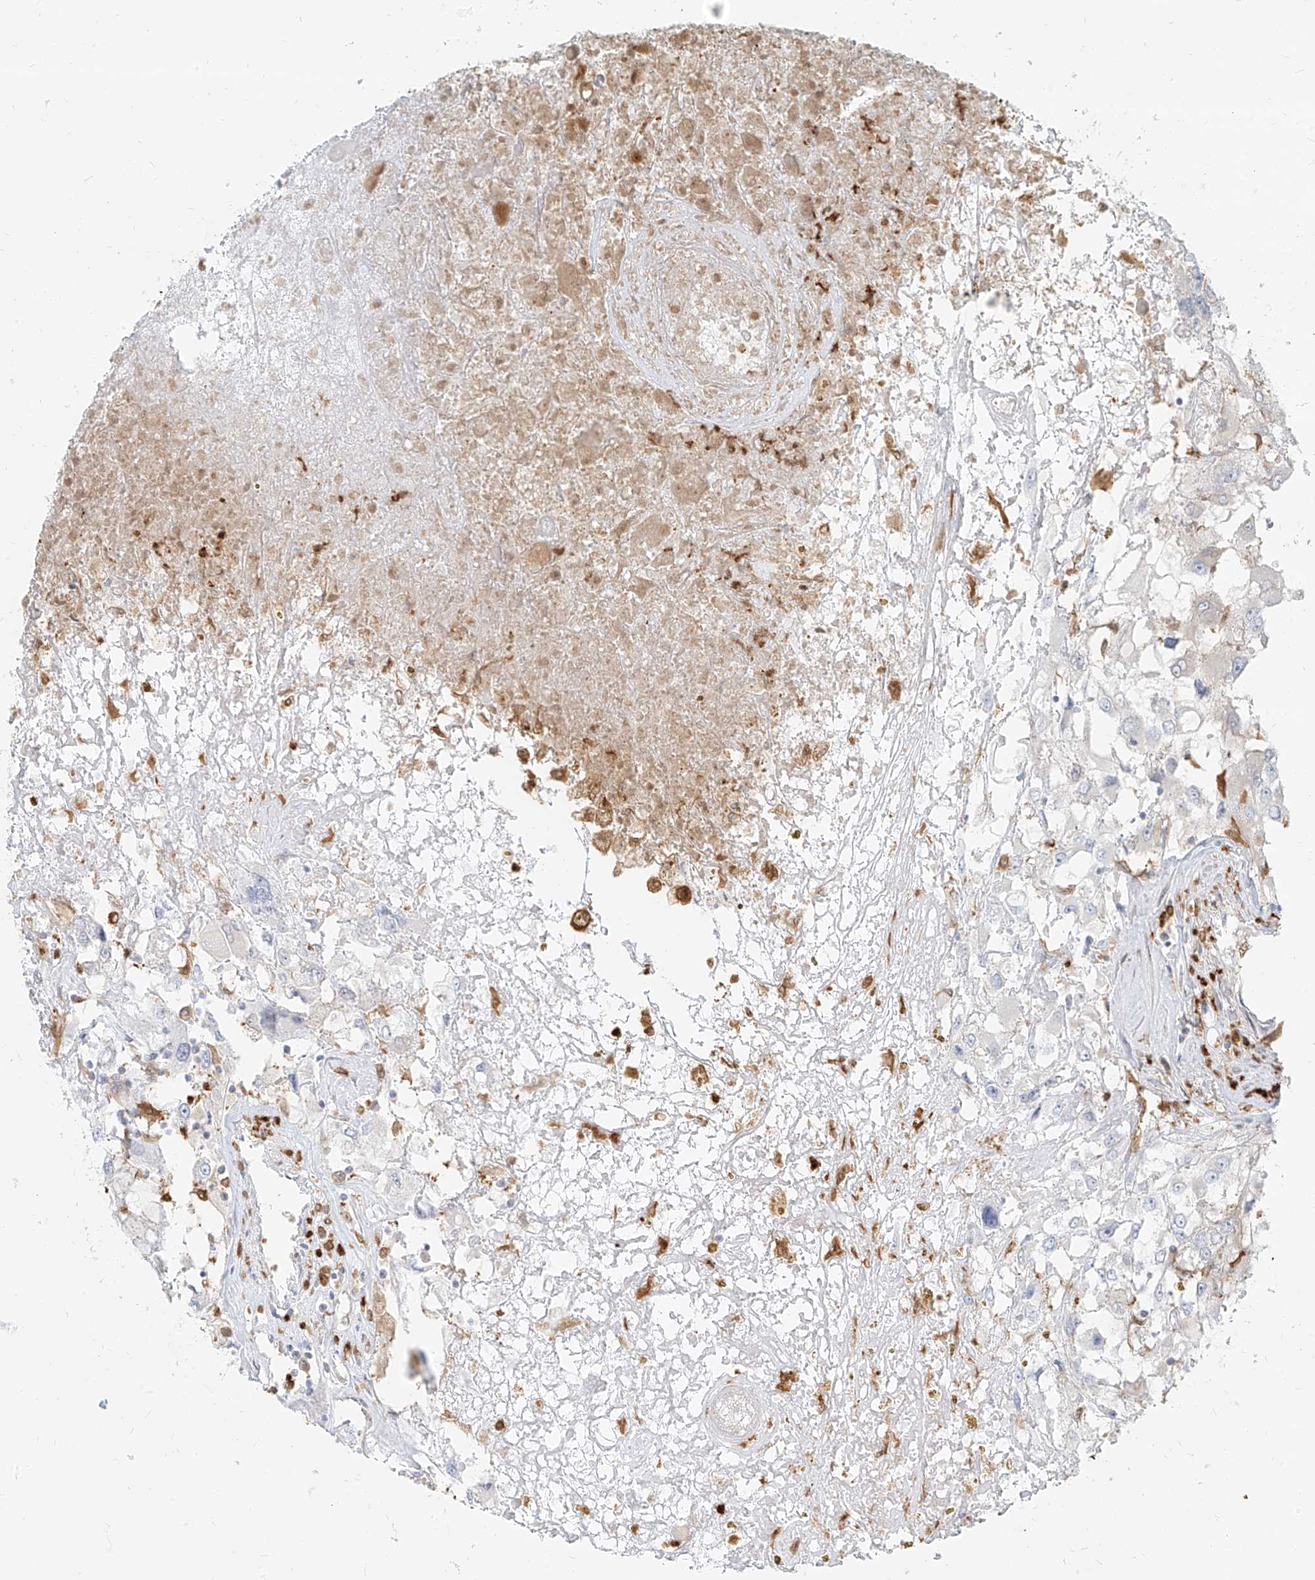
{"staining": {"intensity": "negative", "quantity": "none", "location": "none"}, "tissue": "renal cancer", "cell_type": "Tumor cells", "image_type": "cancer", "snomed": [{"axis": "morphology", "description": "Adenocarcinoma, NOS"}, {"axis": "topography", "description": "Kidney"}], "caption": "Immunohistochemistry of human renal cancer (adenocarcinoma) reveals no staining in tumor cells.", "gene": "PGD", "patient": {"sex": "female", "age": 52}}